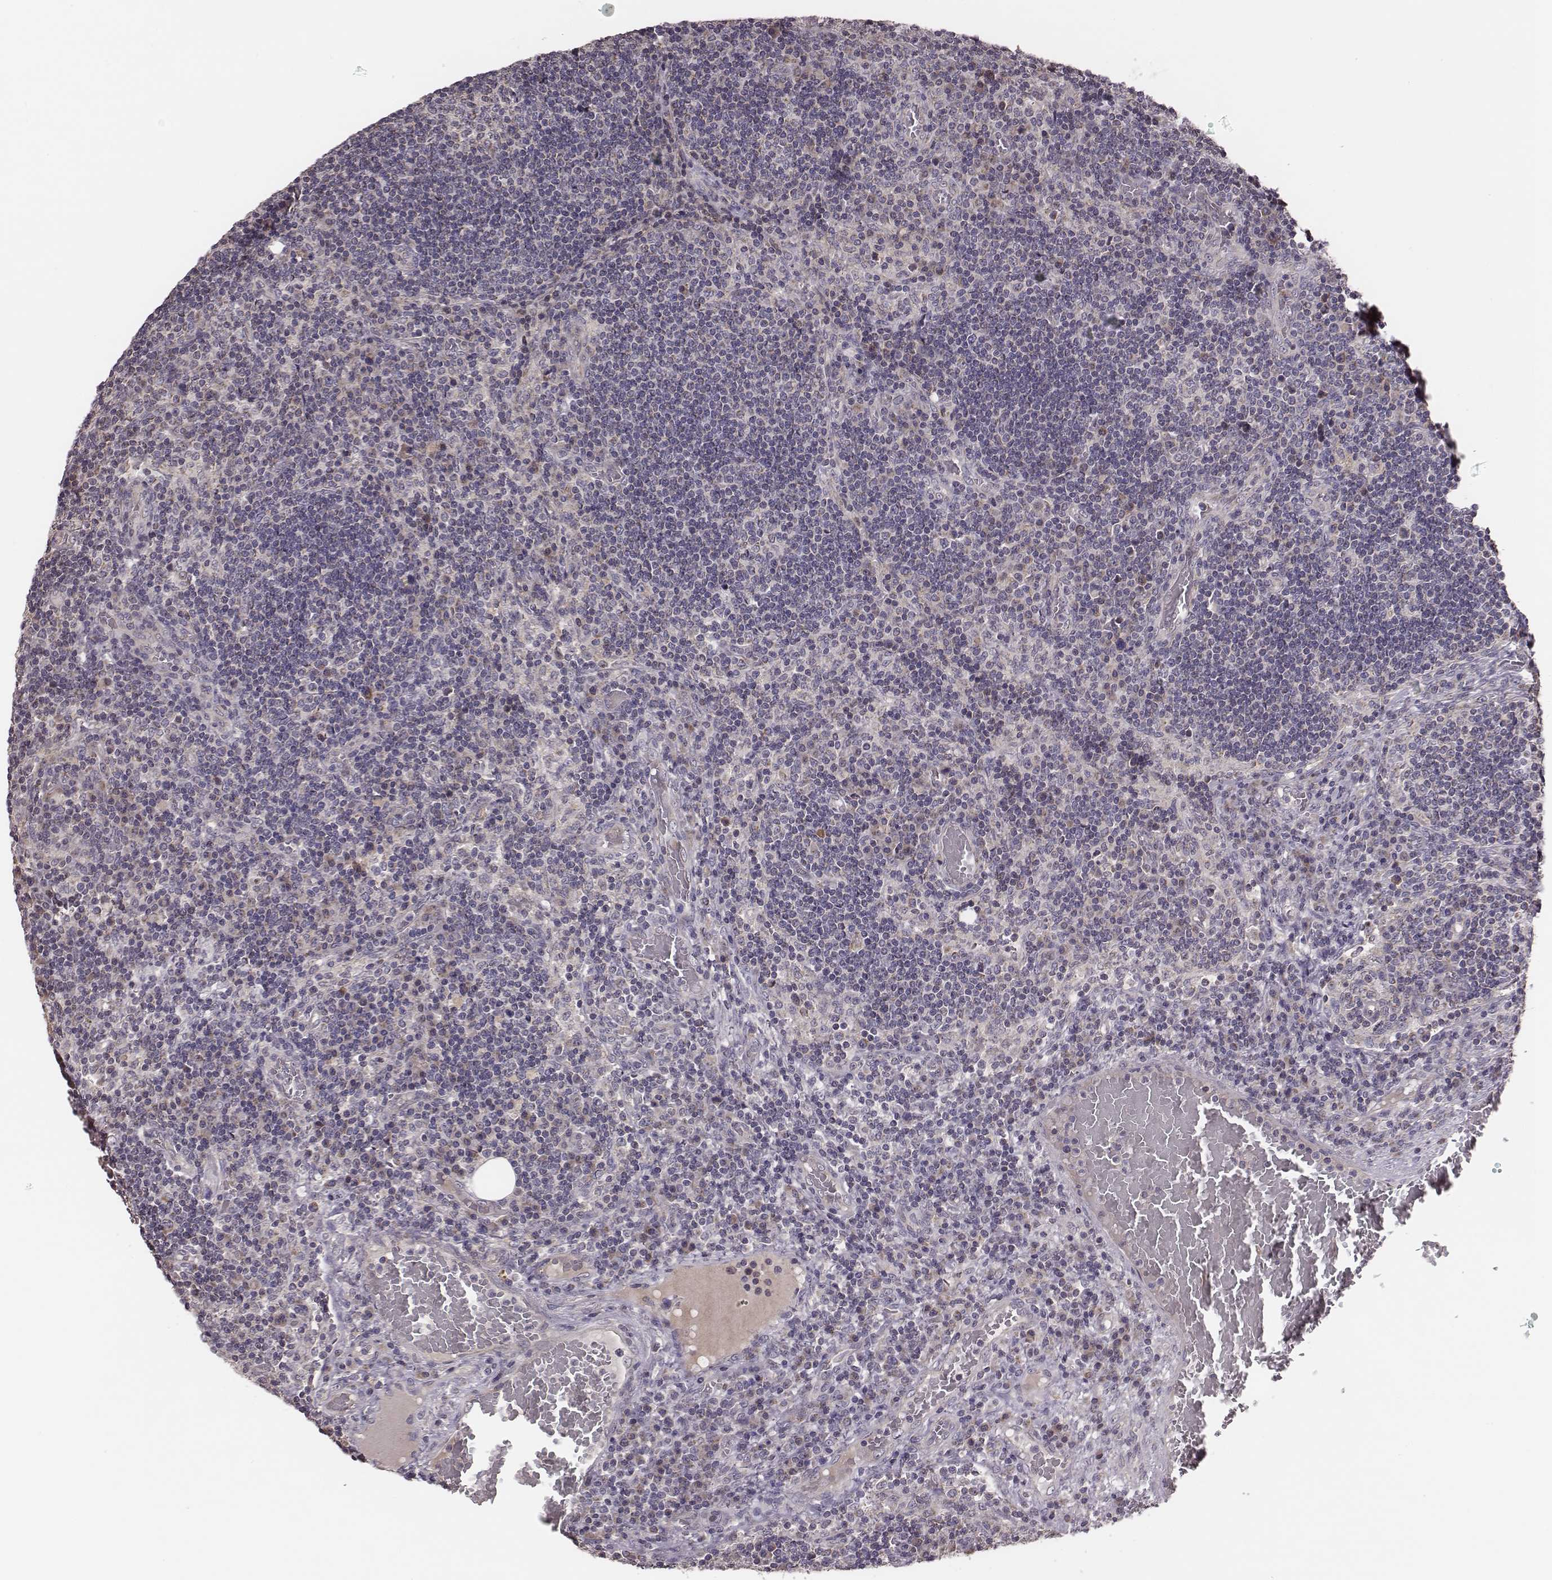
{"staining": {"intensity": "negative", "quantity": "none", "location": "none"}, "tissue": "lymph node", "cell_type": "Germinal center cells", "image_type": "normal", "snomed": [{"axis": "morphology", "description": "Normal tissue, NOS"}, {"axis": "topography", "description": "Lymph node"}], "caption": "Immunohistochemical staining of benign lymph node demonstrates no significant positivity in germinal center cells.", "gene": "HAVCR1", "patient": {"sex": "male", "age": 63}}